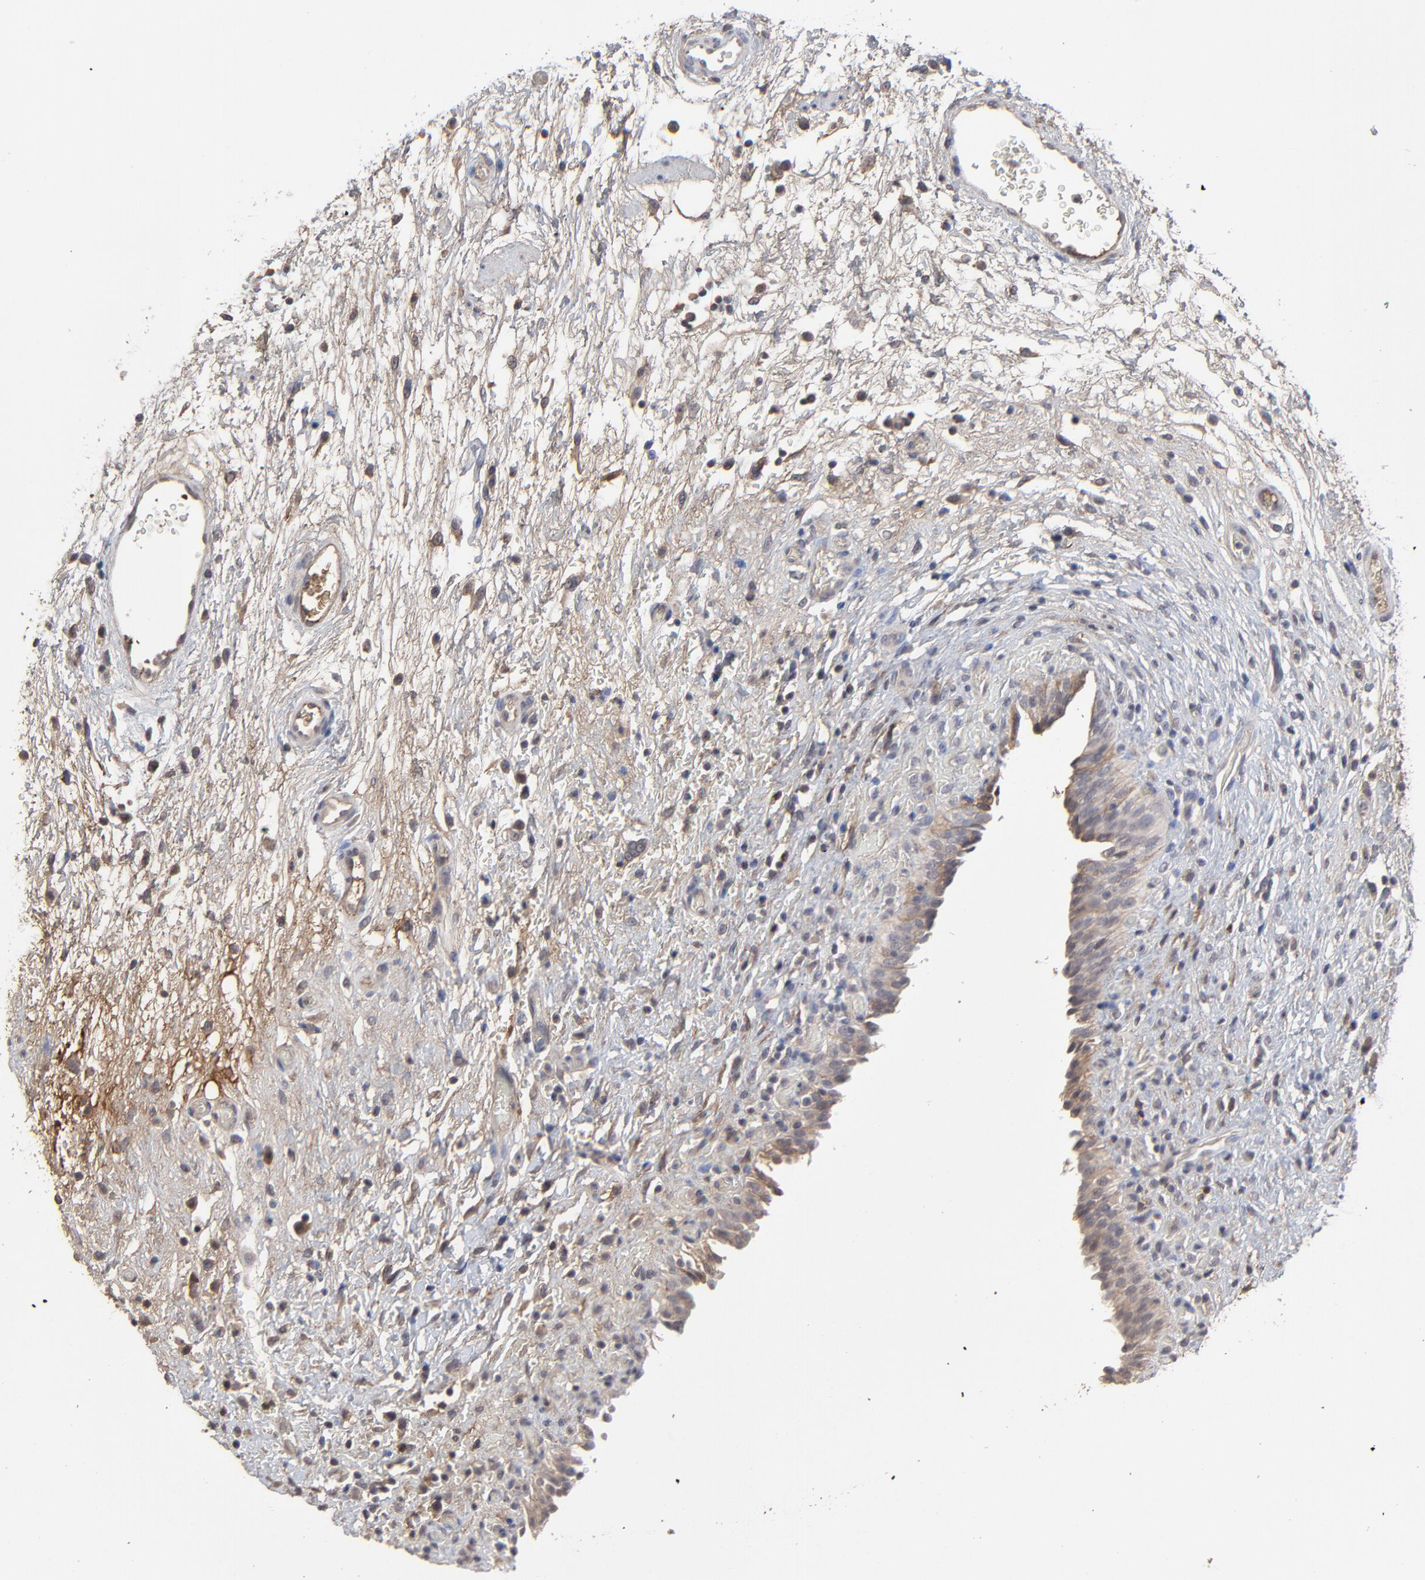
{"staining": {"intensity": "weak", "quantity": "25%-75%", "location": "cytoplasmic/membranous"}, "tissue": "urinary bladder", "cell_type": "Urothelial cells", "image_type": "normal", "snomed": [{"axis": "morphology", "description": "Normal tissue, NOS"}, {"axis": "topography", "description": "Urinary bladder"}], "caption": "This micrograph reveals immunohistochemistry (IHC) staining of normal human urinary bladder, with low weak cytoplasmic/membranous positivity in approximately 25%-75% of urothelial cells.", "gene": "VPREB3", "patient": {"sex": "male", "age": 51}}